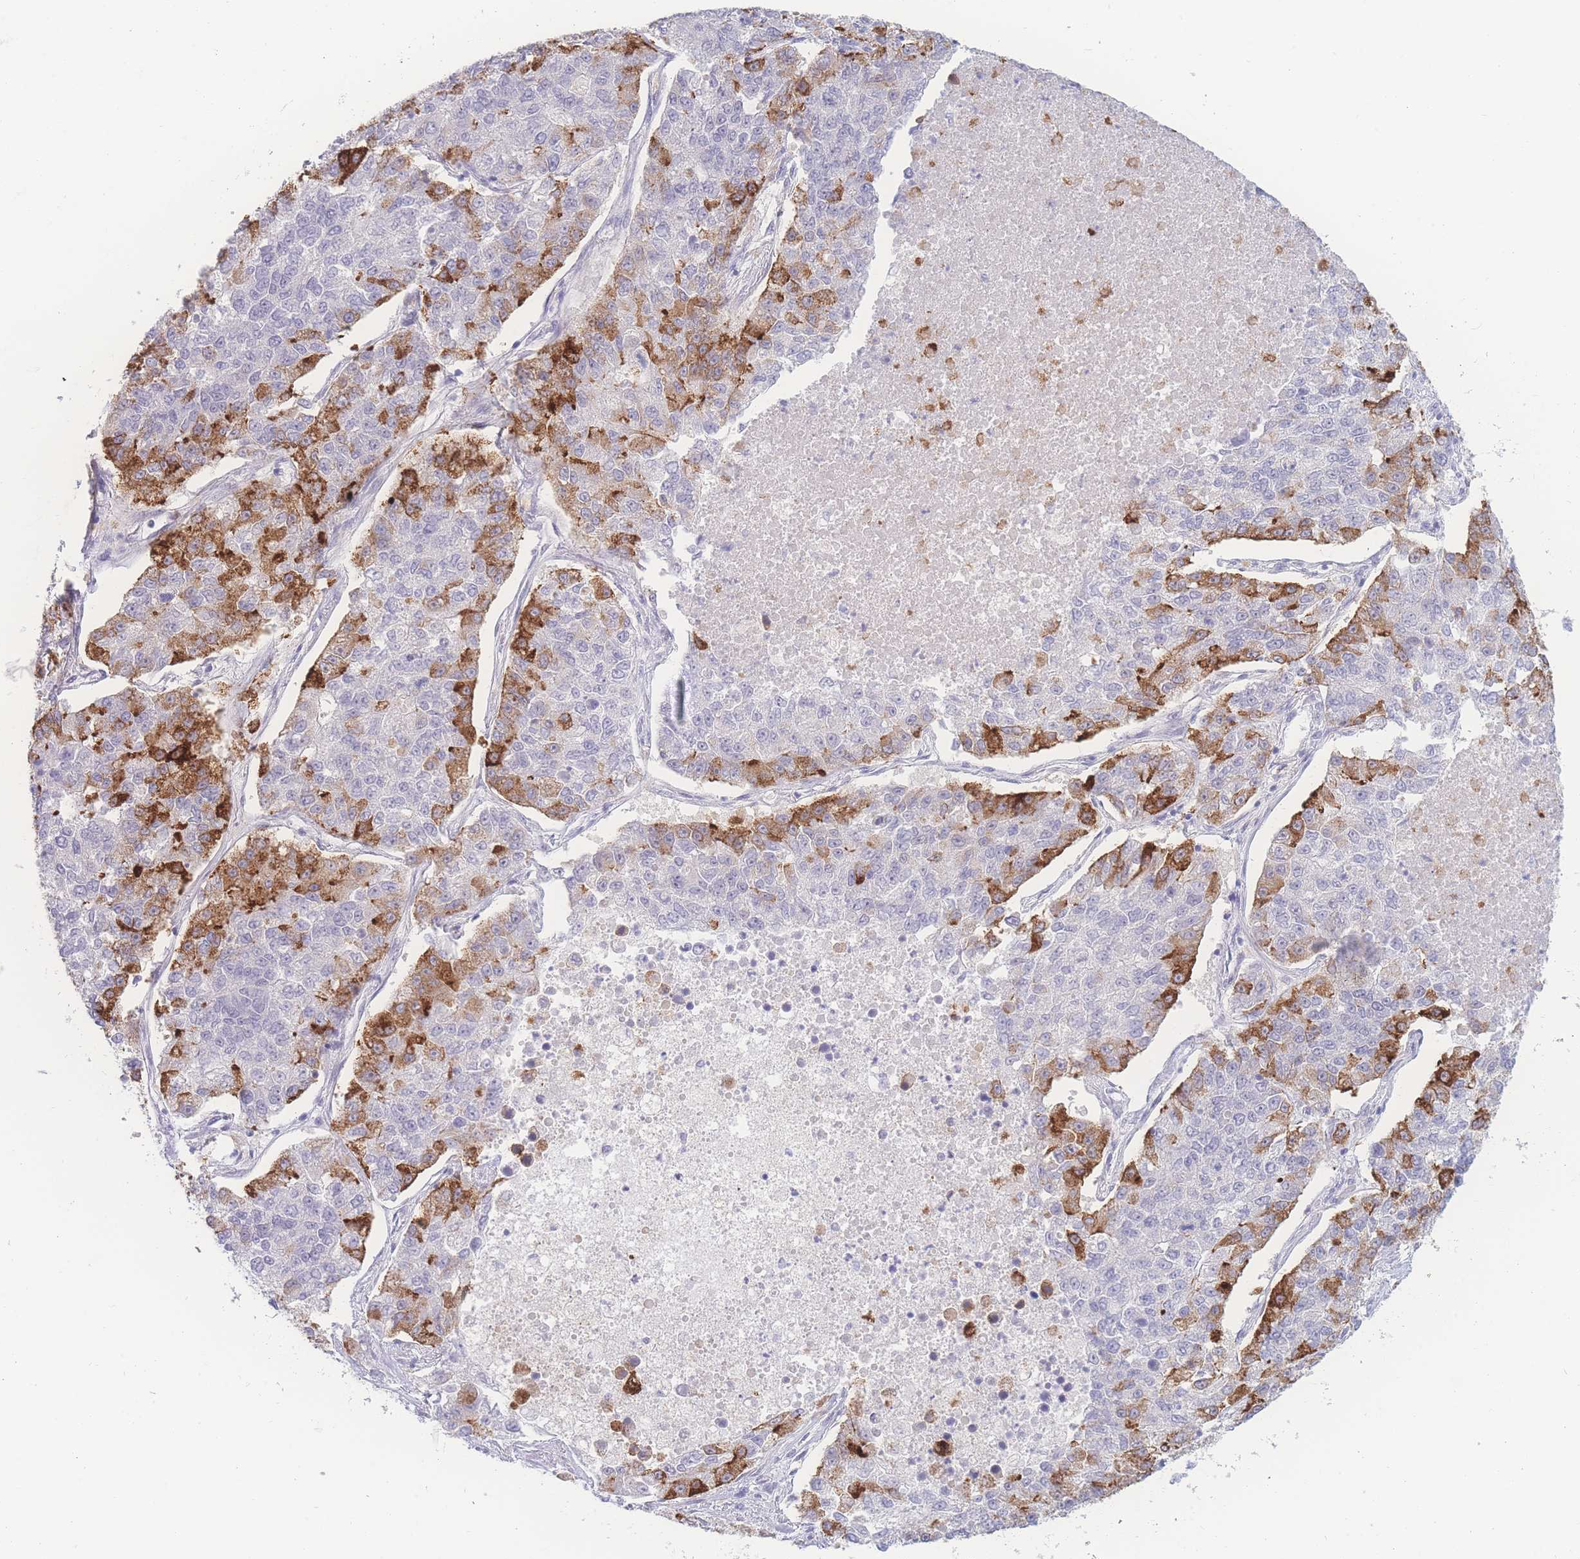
{"staining": {"intensity": "strong", "quantity": "<25%", "location": "cytoplasmic/membranous"}, "tissue": "lung cancer", "cell_type": "Tumor cells", "image_type": "cancer", "snomed": [{"axis": "morphology", "description": "Adenocarcinoma, NOS"}, {"axis": "topography", "description": "Lung"}], "caption": "An immunohistochemistry micrograph of tumor tissue is shown. Protein staining in brown shows strong cytoplasmic/membranous positivity in adenocarcinoma (lung) within tumor cells.", "gene": "PRSS22", "patient": {"sex": "male", "age": 49}}